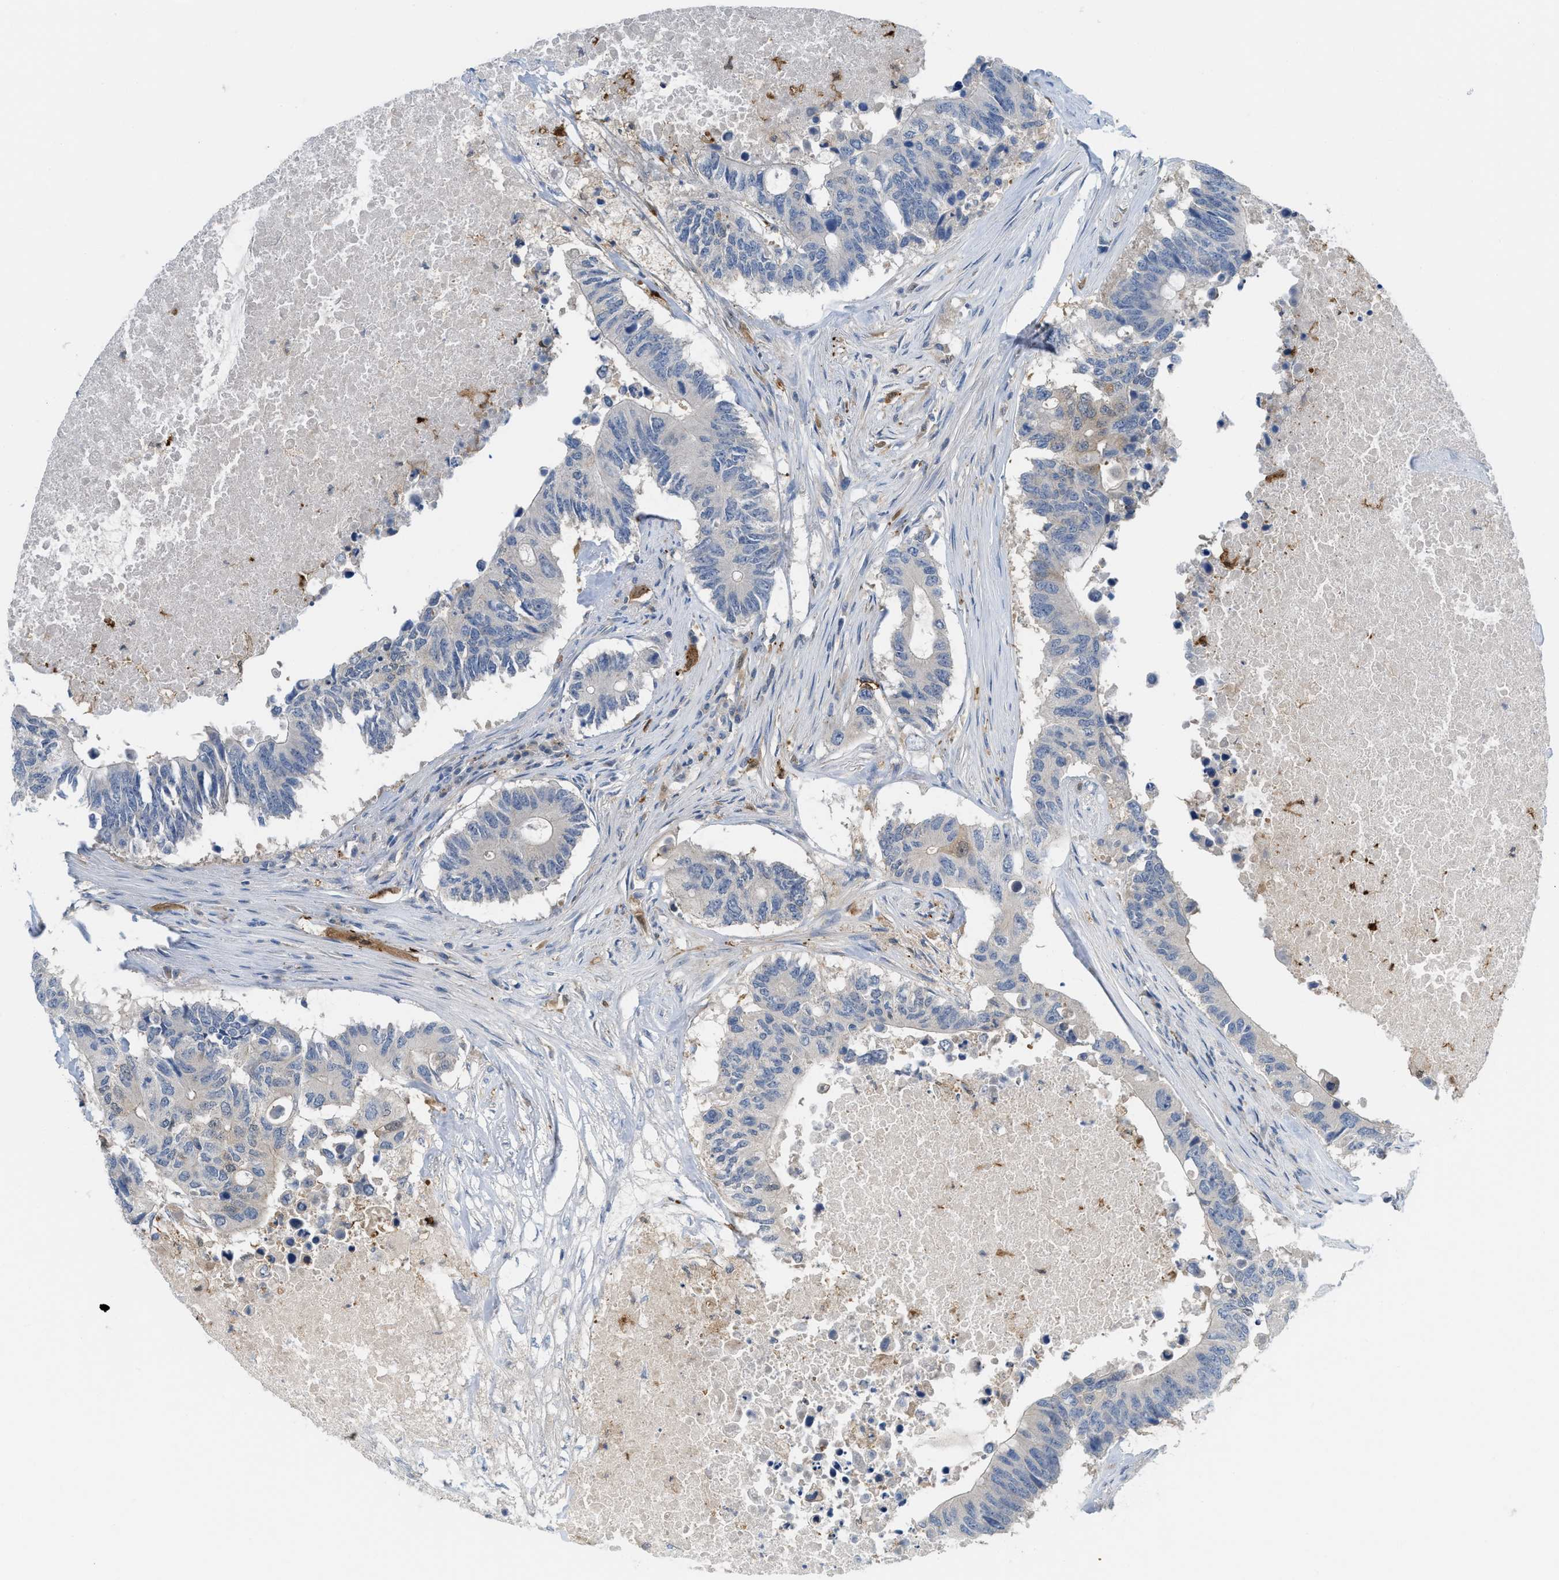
{"staining": {"intensity": "negative", "quantity": "none", "location": "none"}, "tissue": "colorectal cancer", "cell_type": "Tumor cells", "image_type": "cancer", "snomed": [{"axis": "morphology", "description": "Adenocarcinoma, NOS"}, {"axis": "topography", "description": "Colon"}], "caption": "The immunohistochemistry (IHC) photomicrograph has no significant staining in tumor cells of colorectal cancer (adenocarcinoma) tissue.", "gene": "CSTB", "patient": {"sex": "male", "age": 71}}